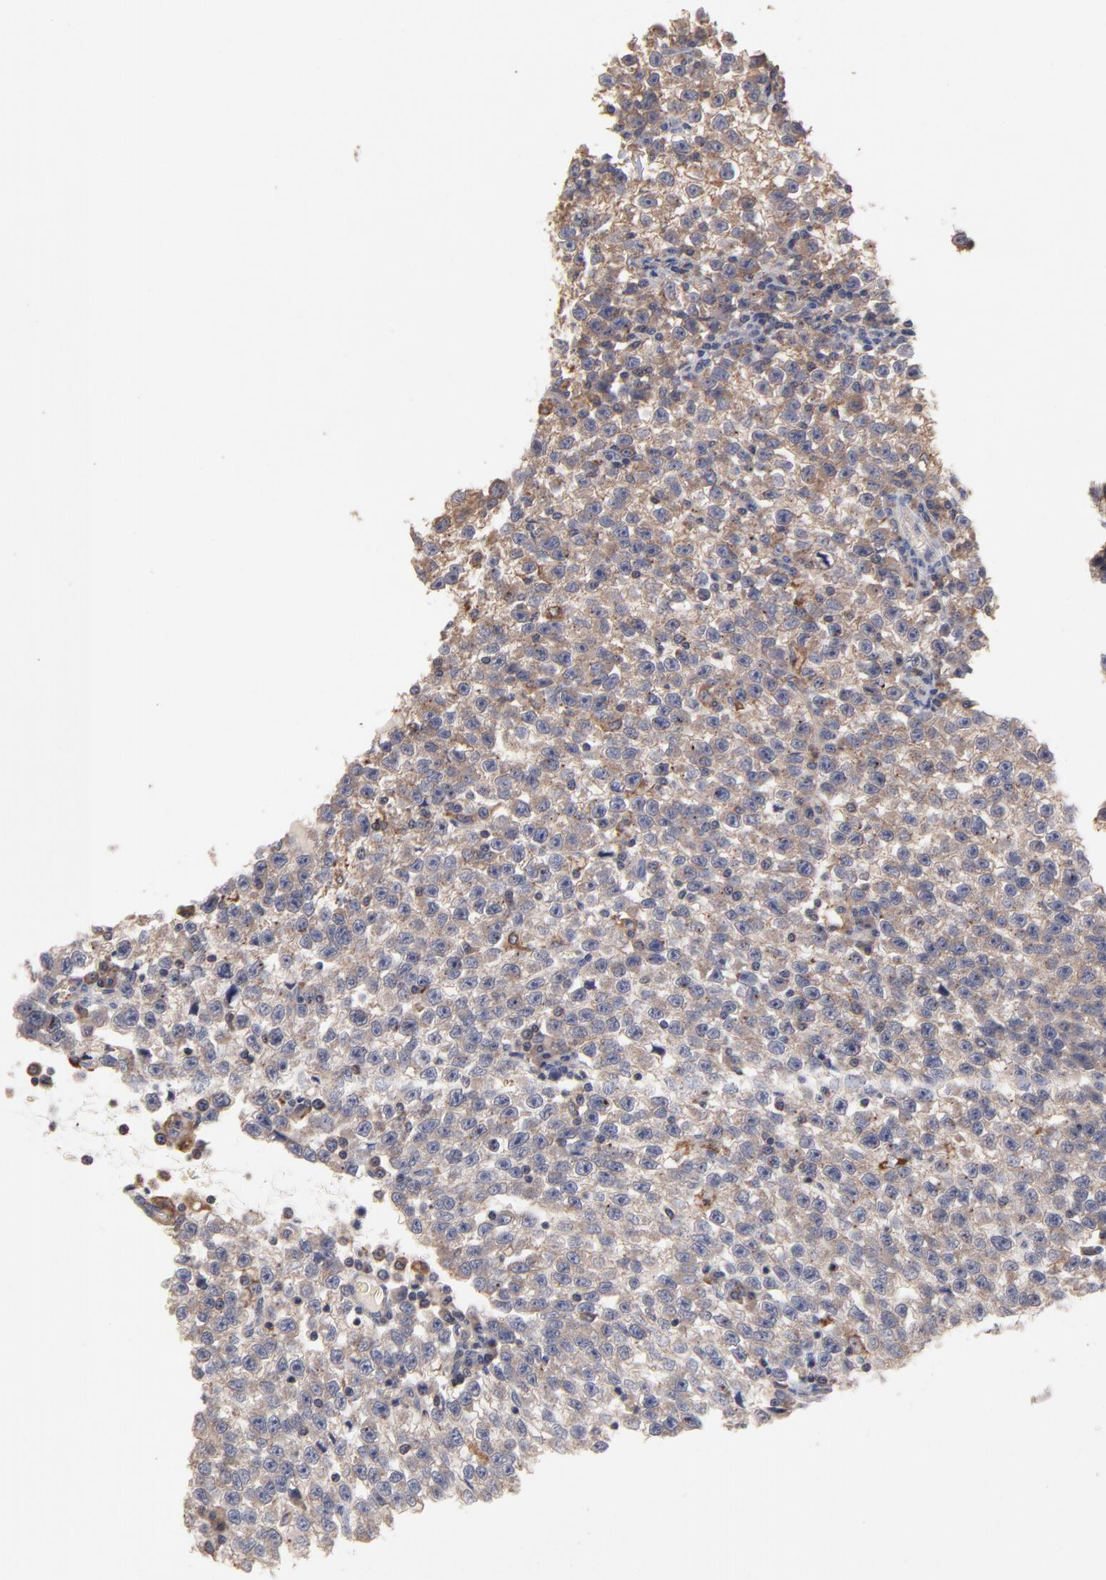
{"staining": {"intensity": "moderate", "quantity": ">75%", "location": "cytoplasmic/membranous"}, "tissue": "testis cancer", "cell_type": "Tumor cells", "image_type": "cancer", "snomed": [{"axis": "morphology", "description": "Seminoma, NOS"}, {"axis": "topography", "description": "Testis"}], "caption": "The immunohistochemical stain shows moderate cytoplasmic/membranous positivity in tumor cells of seminoma (testis) tissue.", "gene": "TANGO2", "patient": {"sex": "male", "age": 35}}